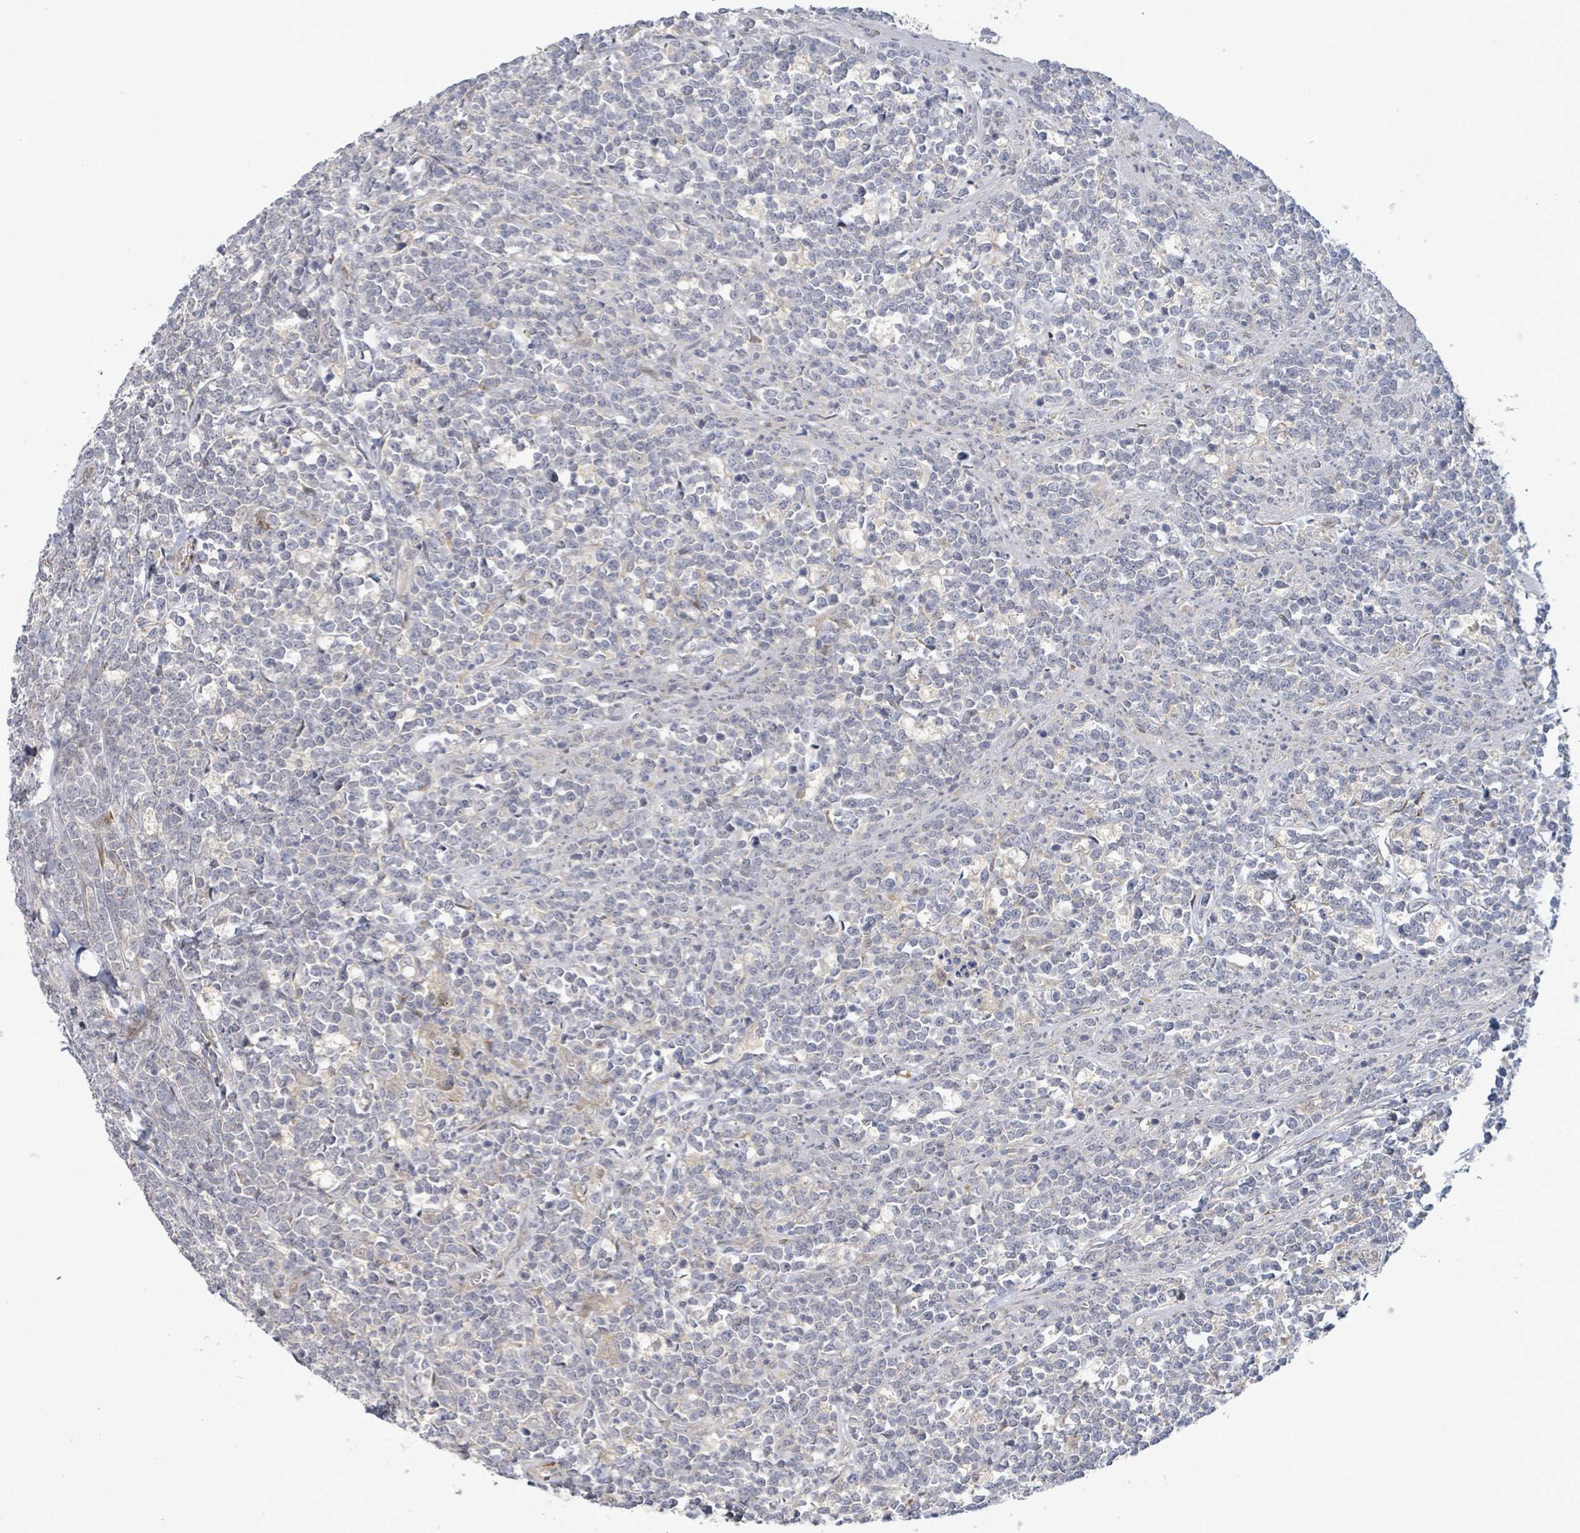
{"staining": {"intensity": "negative", "quantity": "none", "location": "none"}, "tissue": "lymphoma", "cell_type": "Tumor cells", "image_type": "cancer", "snomed": [{"axis": "morphology", "description": "Malignant lymphoma, non-Hodgkin's type, High grade"}, {"axis": "topography", "description": "Small intestine"}, {"axis": "topography", "description": "Colon"}], "caption": "High-grade malignant lymphoma, non-Hodgkin's type was stained to show a protein in brown. There is no significant positivity in tumor cells.", "gene": "SLIT3", "patient": {"sex": "male", "age": 8}}